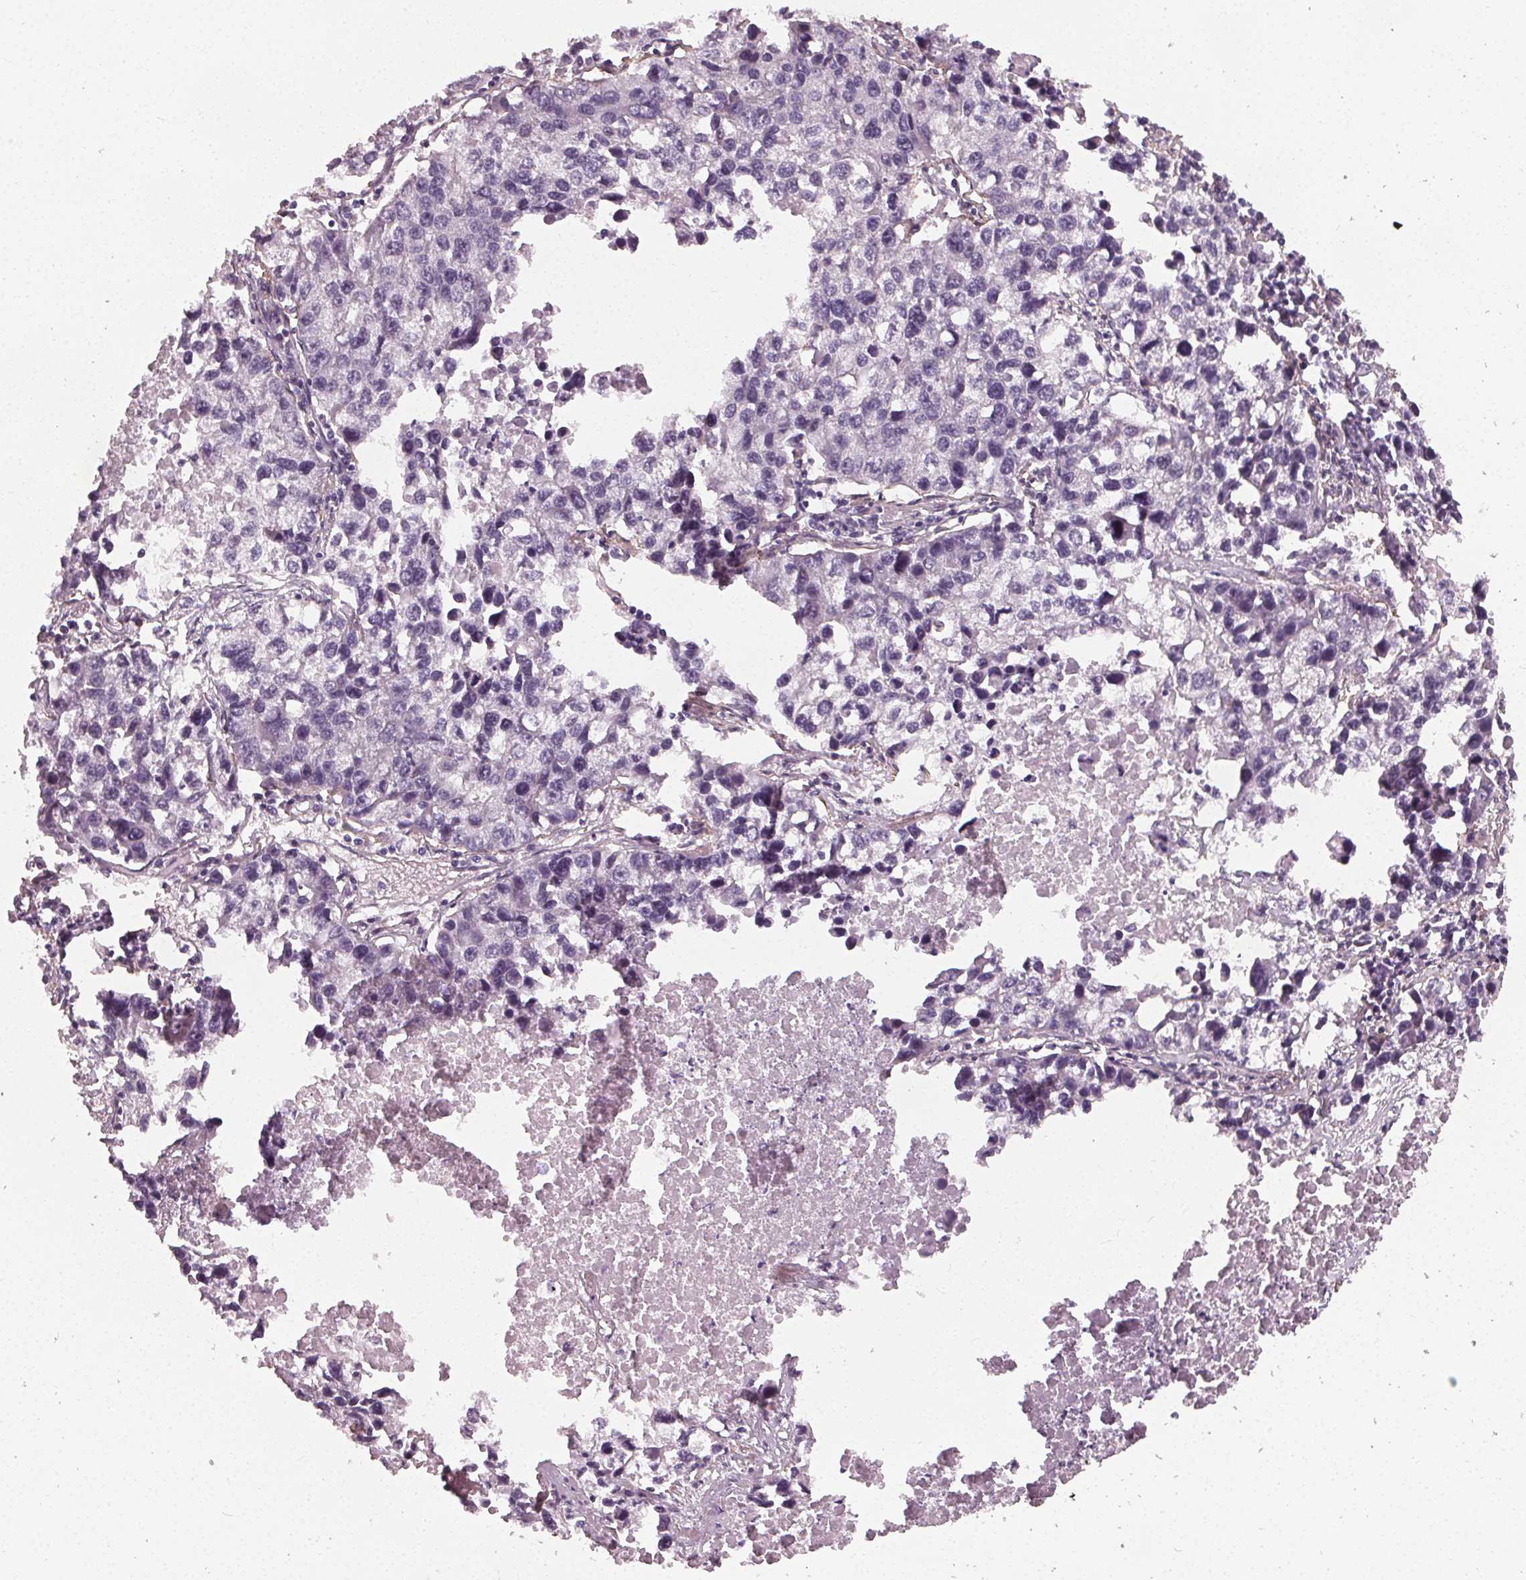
{"staining": {"intensity": "negative", "quantity": "none", "location": "none"}, "tissue": "lung cancer", "cell_type": "Tumor cells", "image_type": "cancer", "snomed": [{"axis": "morphology", "description": "Adenocarcinoma, NOS"}, {"axis": "topography", "description": "Lung"}], "caption": "There is no significant expression in tumor cells of lung cancer.", "gene": "PKP1", "patient": {"sex": "female", "age": 51}}